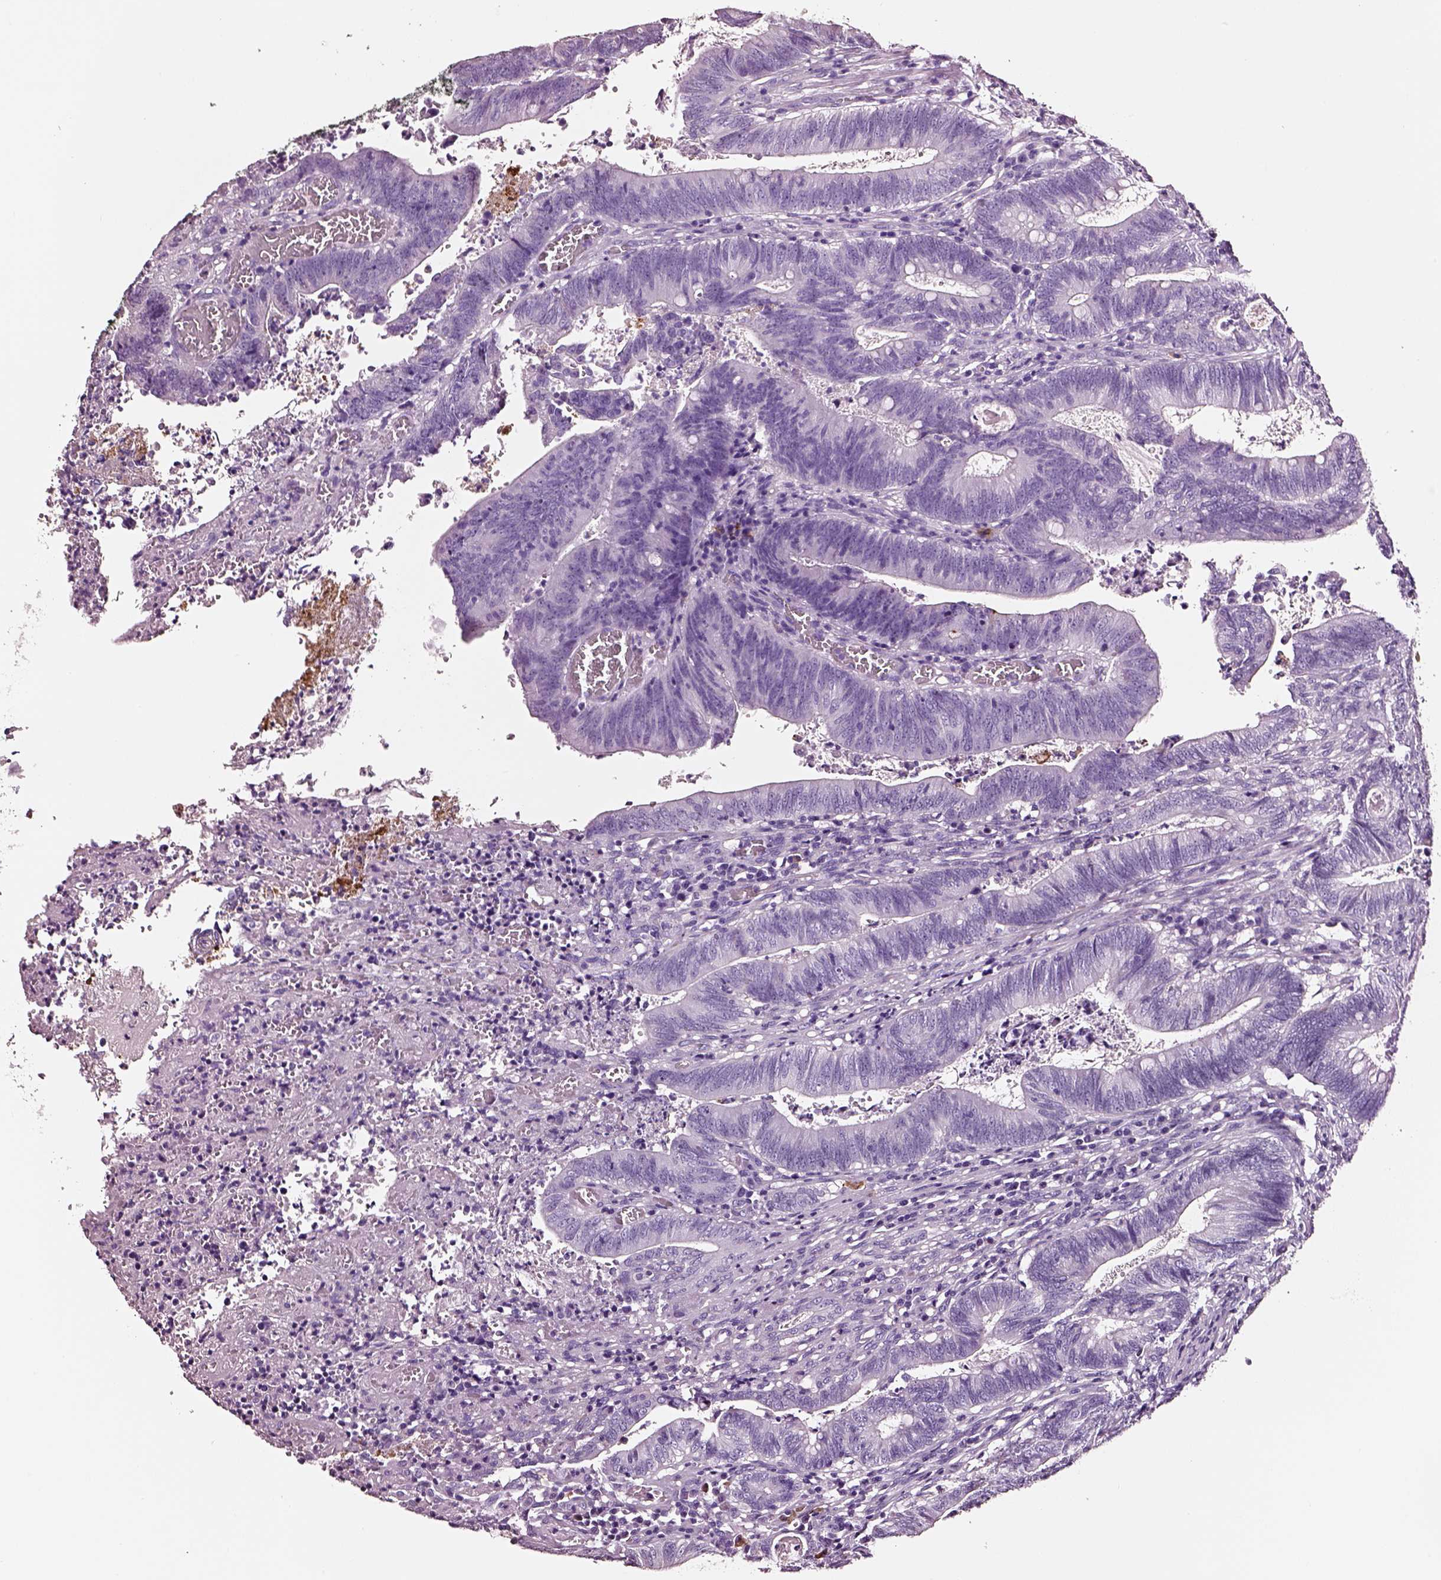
{"staining": {"intensity": "negative", "quantity": "none", "location": "none"}, "tissue": "colorectal cancer", "cell_type": "Tumor cells", "image_type": "cancer", "snomed": [{"axis": "morphology", "description": "Adenocarcinoma, NOS"}, {"axis": "topography", "description": "Colon"}], "caption": "Immunohistochemical staining of human adenocarcinoma (colorectal) exhibits no significant positivity in tumor cells.", "gene": "DPEP1", "patient": {"sex": "female", "age": 70}}